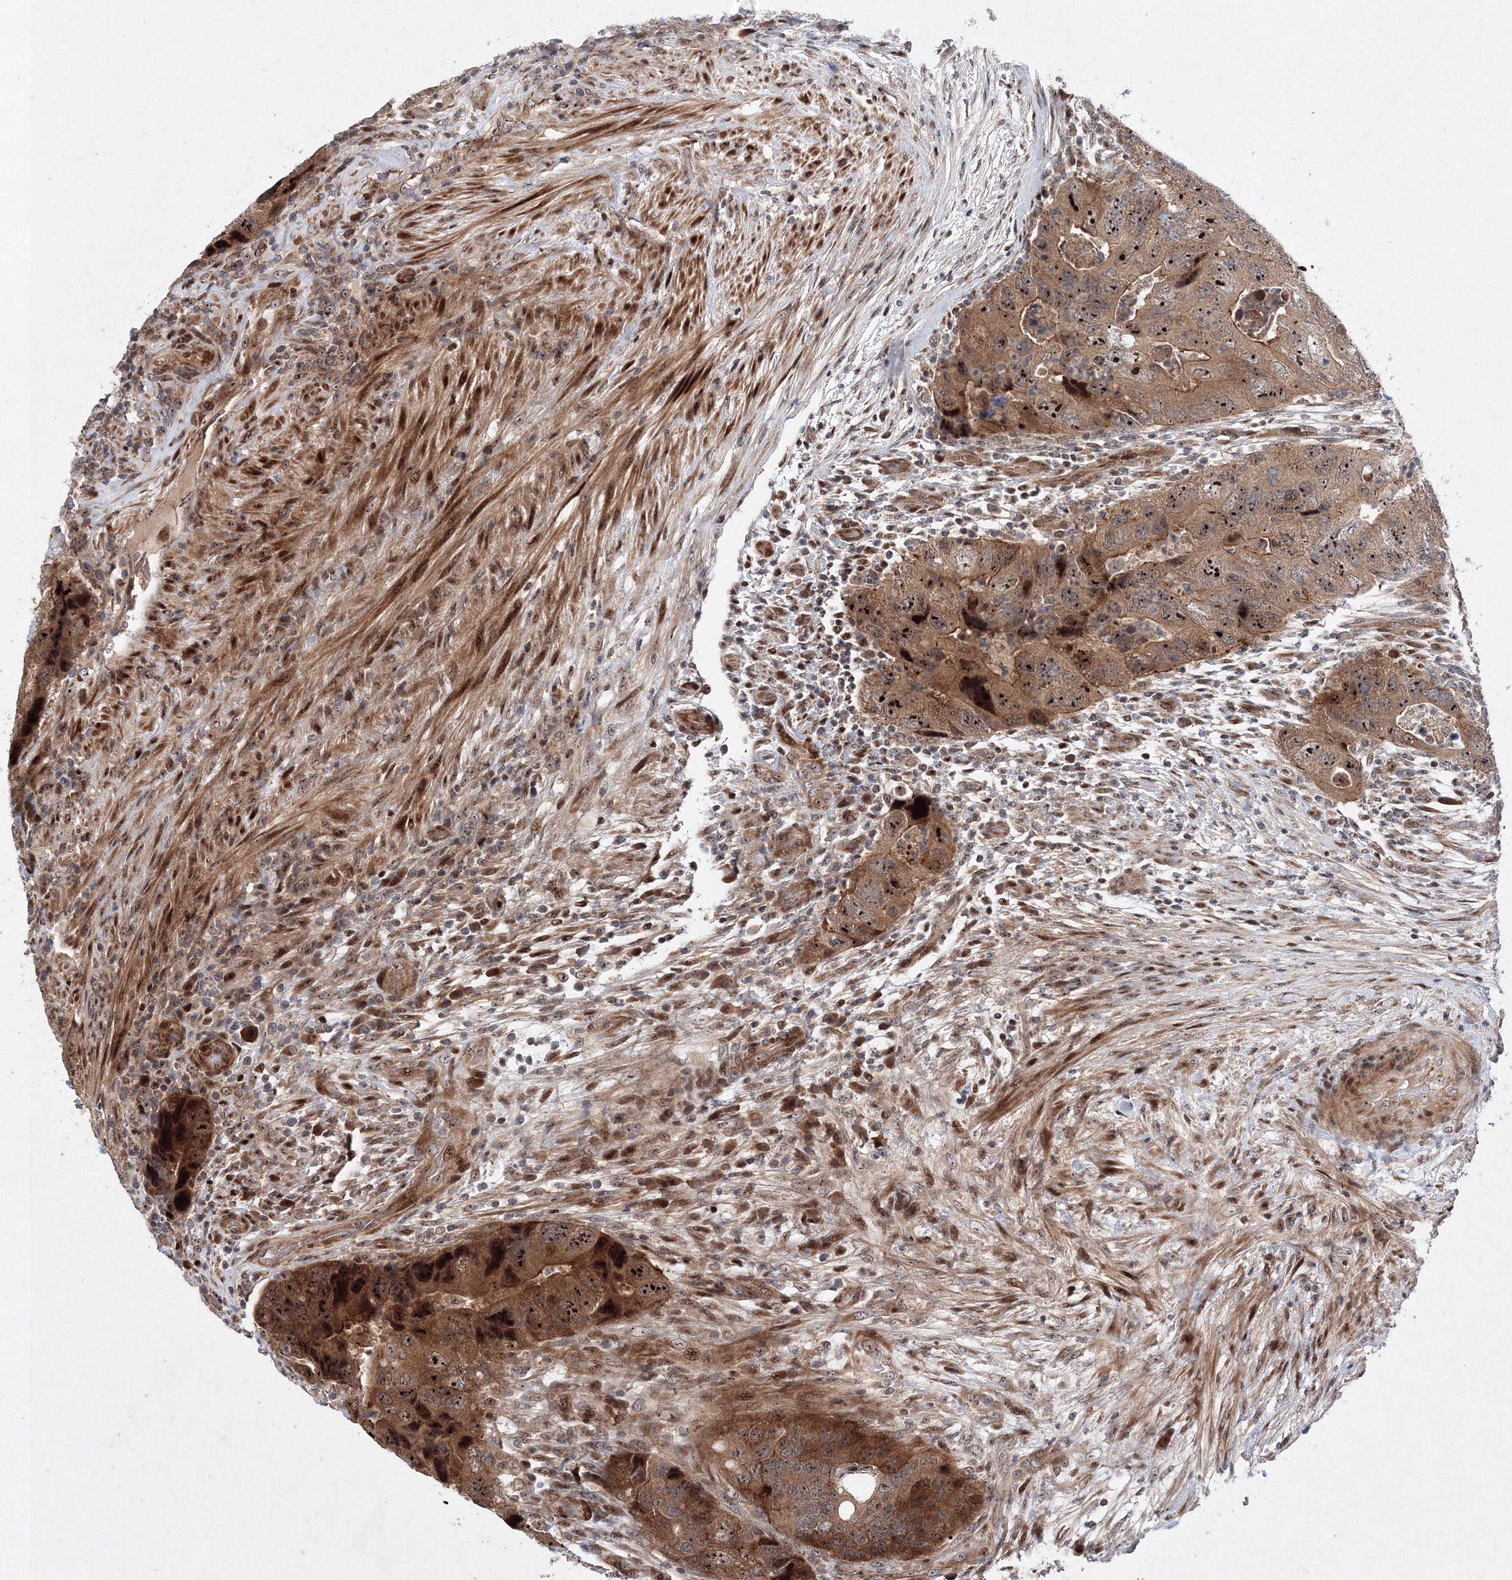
{"staining": {"intensity": "strong", "quantity": ">75%", "location": "cytoplasmic/membranous,nuclear"}, "tissue": "colorectal cancer", "cell_type": "Tumor cells", "image_type": "cancer", "snomed": [{"axis": "morphology", "description": "Adenocarcinoma, NOS"}, {"axis": "topography", "description": "Rectum"}], "caption": "This is an image of immunohistochemistry staining of adenocarcinoma (colorectal), which shows strong staining in the cytoplasmic/membranous and nuclear of tumor cells.", "gene": "ANKAR", "patient": {"sex": "male", "age": 63}}